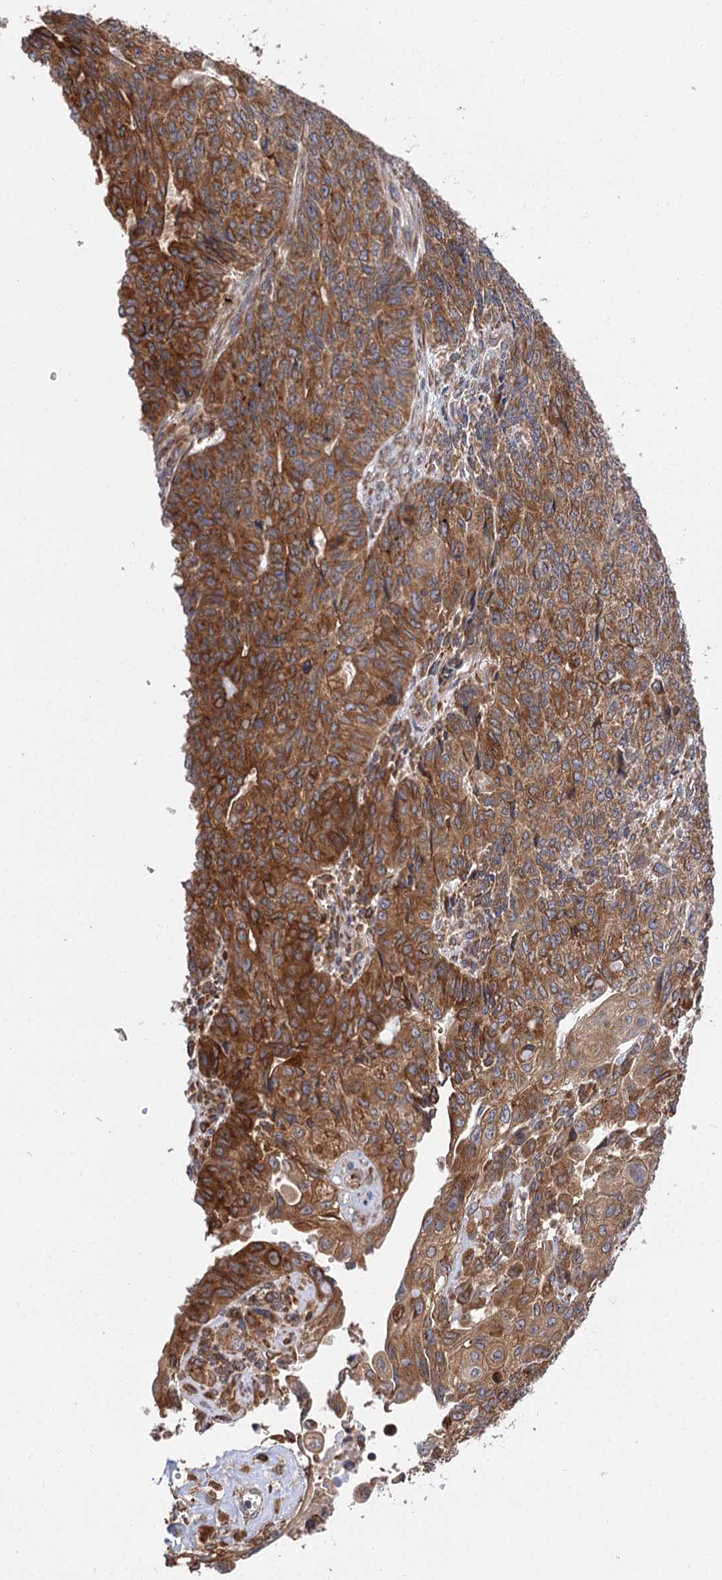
{"staining": {"intensity": "strong", "quantity": ">75%", "location": "cytoplasmic/membranous"}, "tissue": "endometrial cancer", "cell_type": "Tumor cells", "image_type": "cancer", "snomed": [{"axis": "morphology", "description": "Adenocarcinoma, NOS"}, {"axis": "topography", "description": "Endometrium"}], "caption": "Endometrial adenocarcinoma was stained to show a protein in brown. There is high levels of strong cytoplasmic/membranous expression in approximately >75% of tumor cells. The protein of interest is shown in brown color, while the nuclei are stained blue.", "gene": "PPIP5K2", "patient": {"sex": "female", "age": 32}}